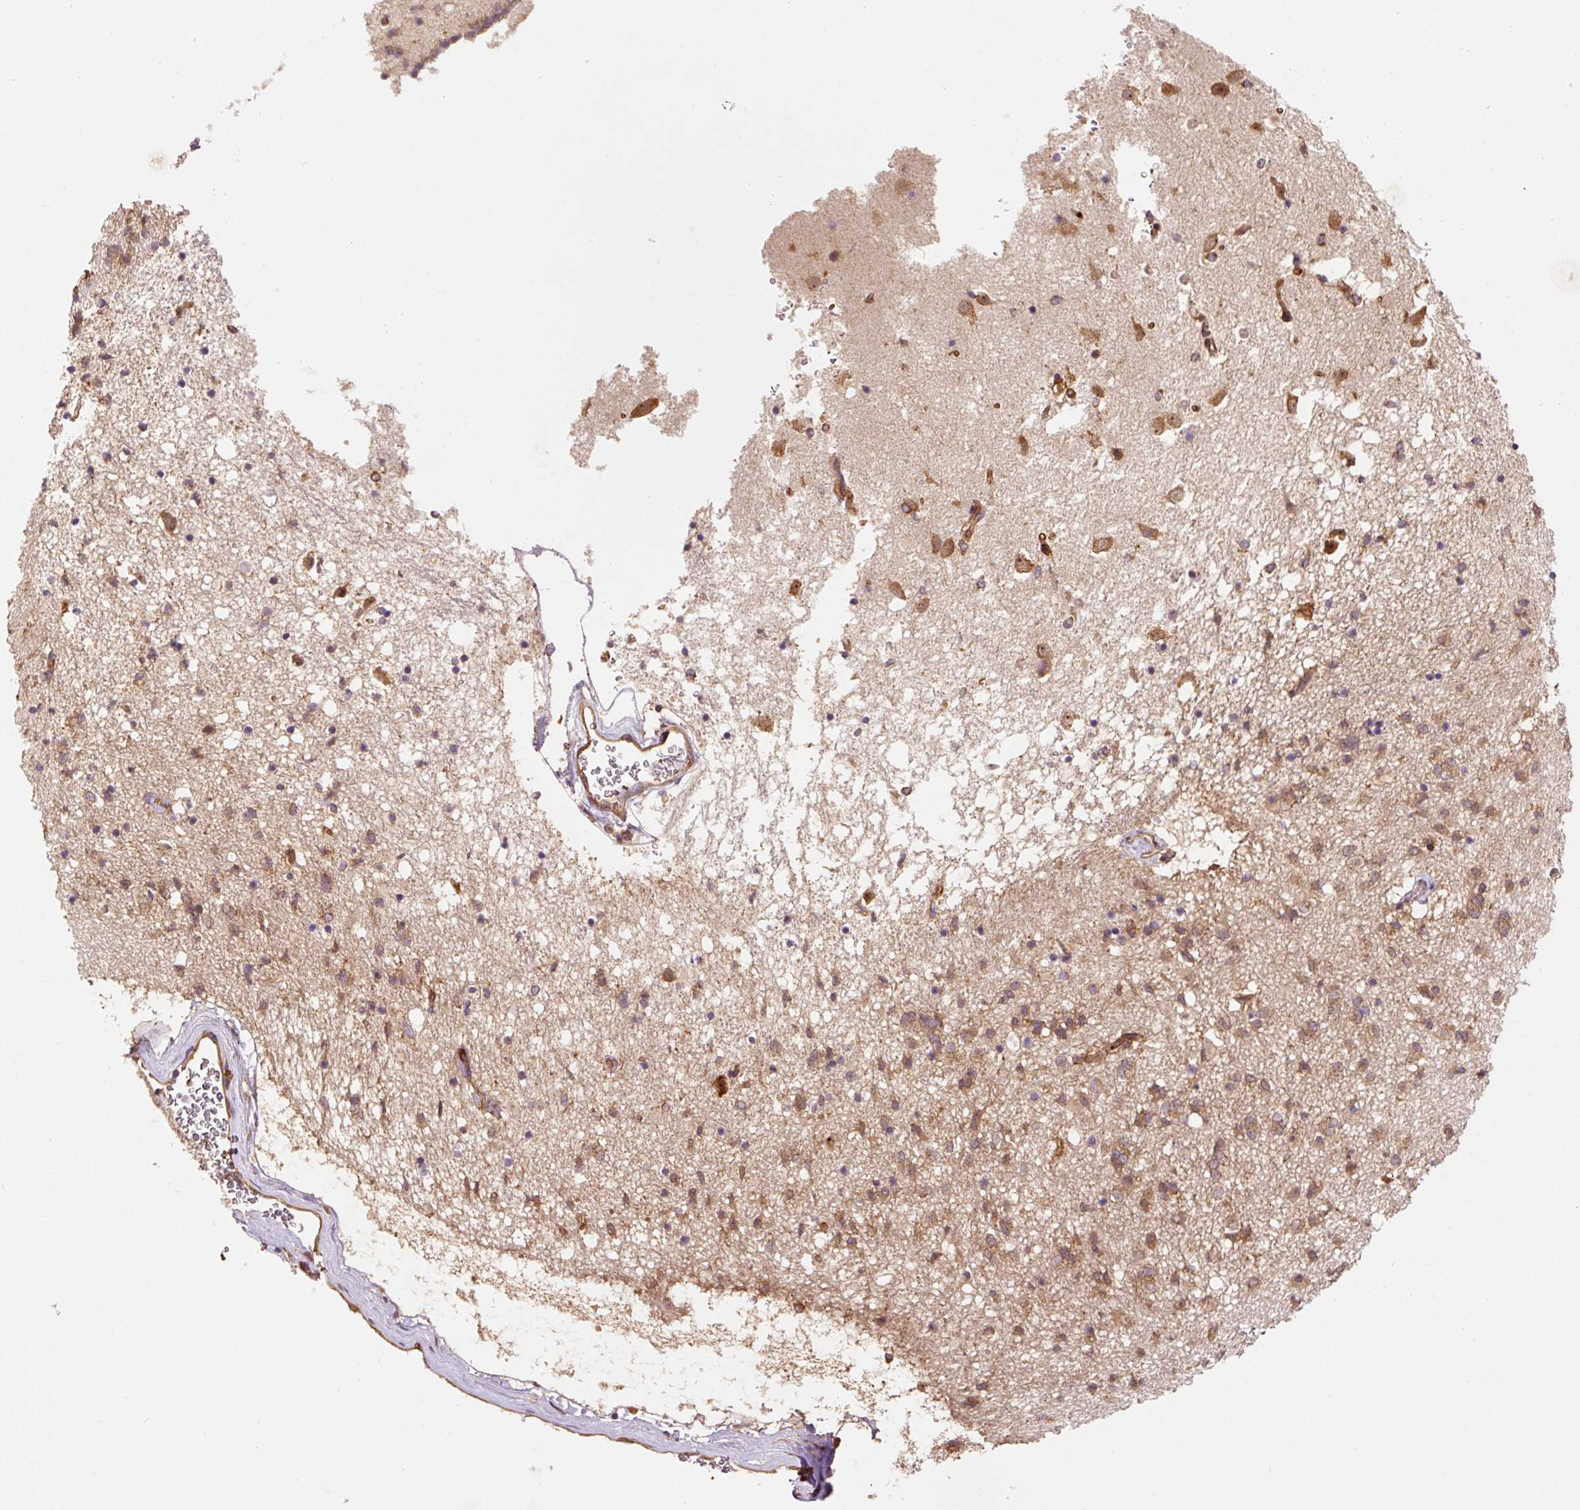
{"staining": {"intensity": "moderate", "quantity": ">75%", "location": "cytoplasmic/membranous"}, "tissue": "caudate", "cell_type": "Glial cells", "image_type": "normal", "snomed": [{"axis": "morphology", "description": "Normal tissue, NOS"}, {"axis": "topography", "description": "Lateral ventricle wall"}], "caption": "IHC staining of normal caudate, which shows medium levels of moderate cytoplasmic/membranous staining in about >75% of glial cells indicating moderate cytoplasmic/membranous protein positivity. The staining was performed using DAB (brown) for protein detection and nuclei were counterstained in hematoxylin (blue).", "gene": "EIF2S2", "patient": {"sex": "male", "age": 58}}